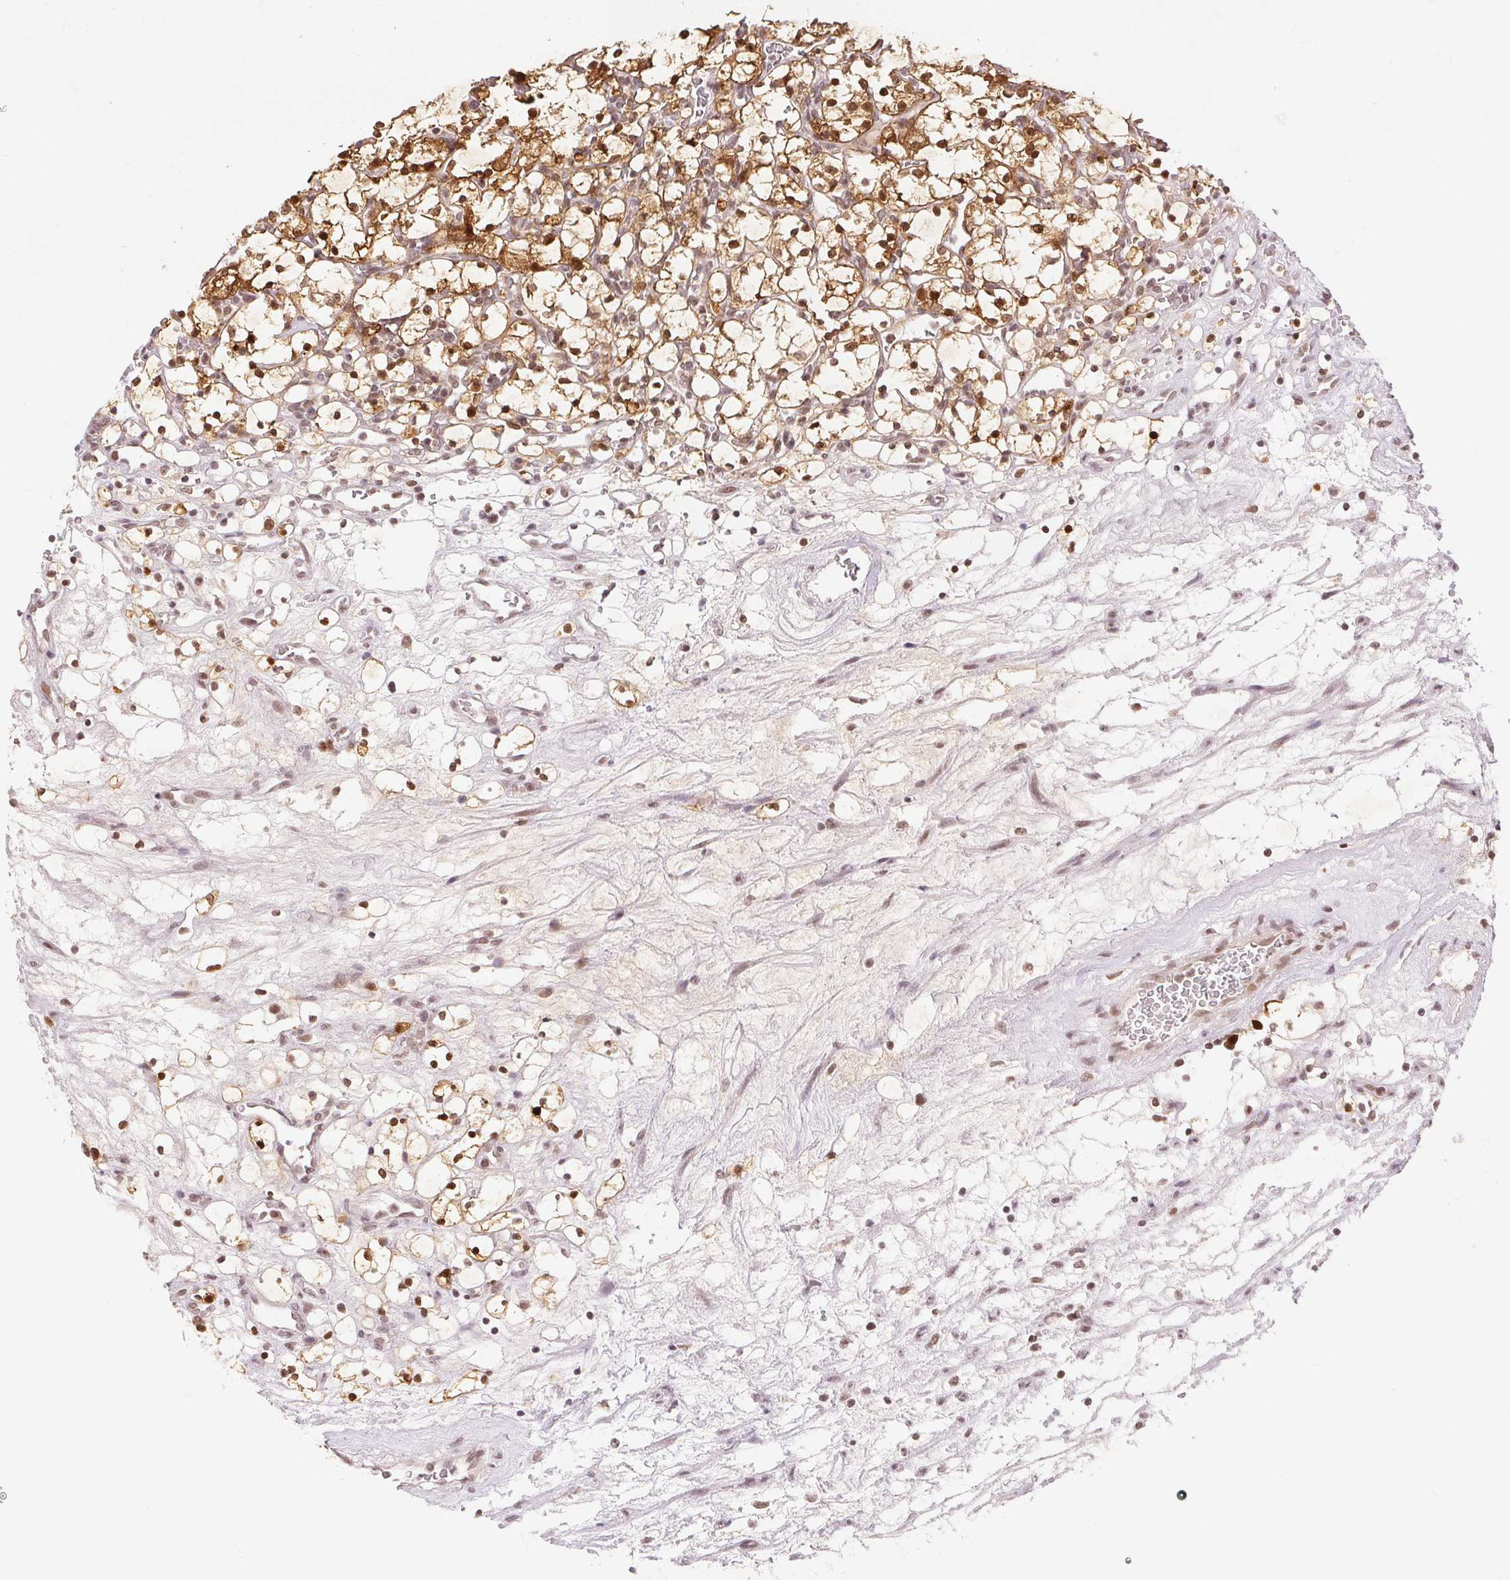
{"staining": {"intensity": "moderate", "quantity": ">75%", "location": "nuclear"}, "tissue": "renal cancer", "cell_type": "Tumor cells", "image_type": "cancer", "snomed": [{"axis": "morphology", "description": "Adenocarcinoma, NOS"}, {"axis": "topography", "description": "Kidney"}], "caption": "Brown immunohistochemical staining in renal cancer (adenocarcinoma) reveals moderate nuclear staining in about >75% of tumor cells.", "gene": "DEK", "patient": {"sex": "female", "age": 69}}